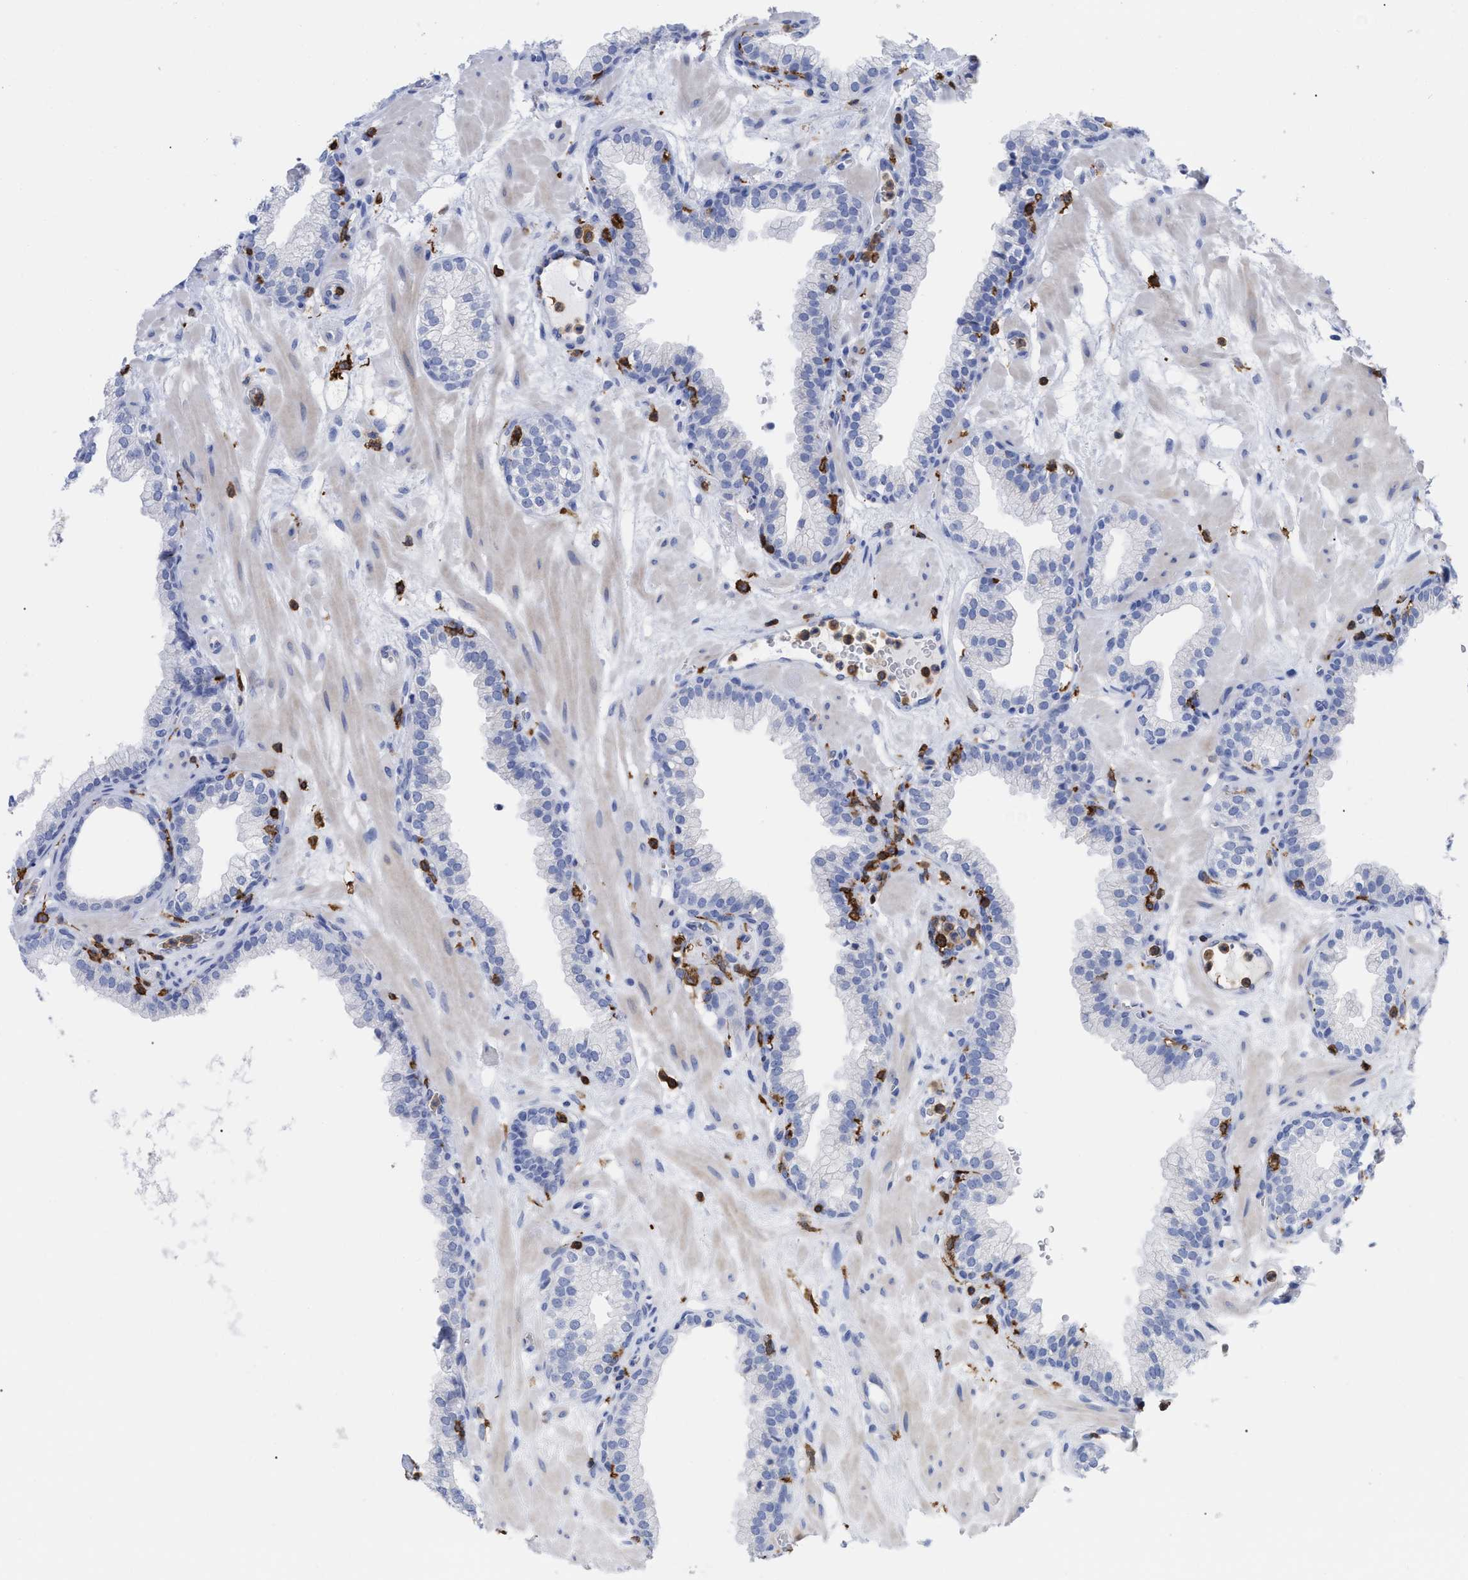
{"staining": {"intensity": "negative", "quantity": "none", "location": "none"}, "tissue": "prostate", "cell_type": "Glandular cells", "image_type": "normal", "snomed": [{"axis": "morphology", "description": "Normal tissue, NOS"}, {"axis": "morphology", "description": "Urothelial carcinoma, Low grade"}, {"axis": "topography", "description": "Urinary bladder"}, {"axis": "topography", "description": "Prostate"}], "caption": "A micrograph of prostate stained for a protein exhibits no brown staining in glandular cells.", "gene": "HCLS1", "patient": {"sex": "male", "age": 60}}